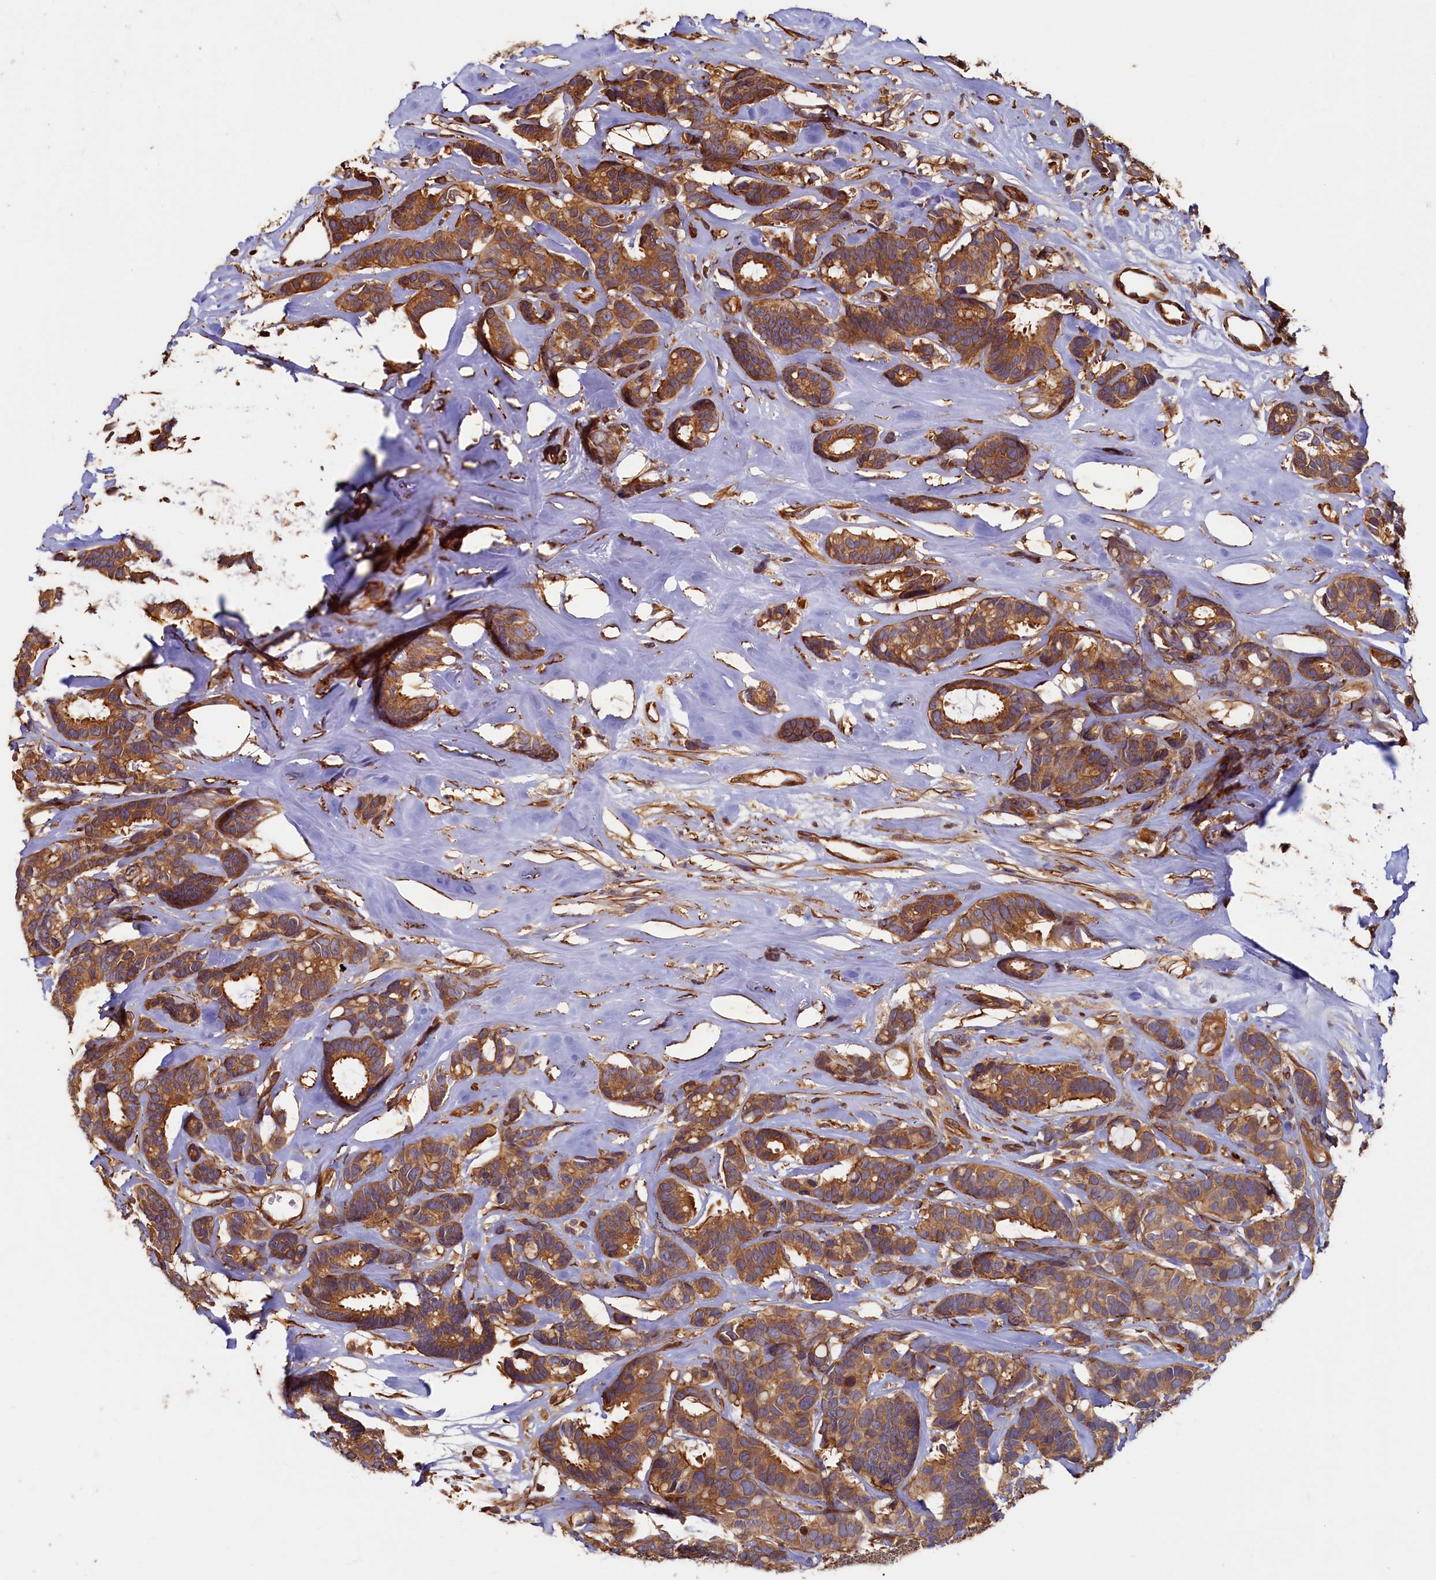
{"staining": {"intensity": "moderate", "quantity": ">75%", "location": "cytoplasmic/membranous"}, "tissue": "breast cancer", "cell_type": "Tumor cells", "image_type": "cancer", "snomed": [{"axis": "morphology", "description": "Duct carcinoma"}, {"axis": "topography", "description": "Breast"}], "caption": "This is a histology image of immunohistochemistry staining of infiltrating ductal carcinoma (breast), which shows moderate positivity in the cytoplasmic/membranous of tumor cells.", "gene": "CCDC102B", "patient": {"sex": "female", "age": 87}}